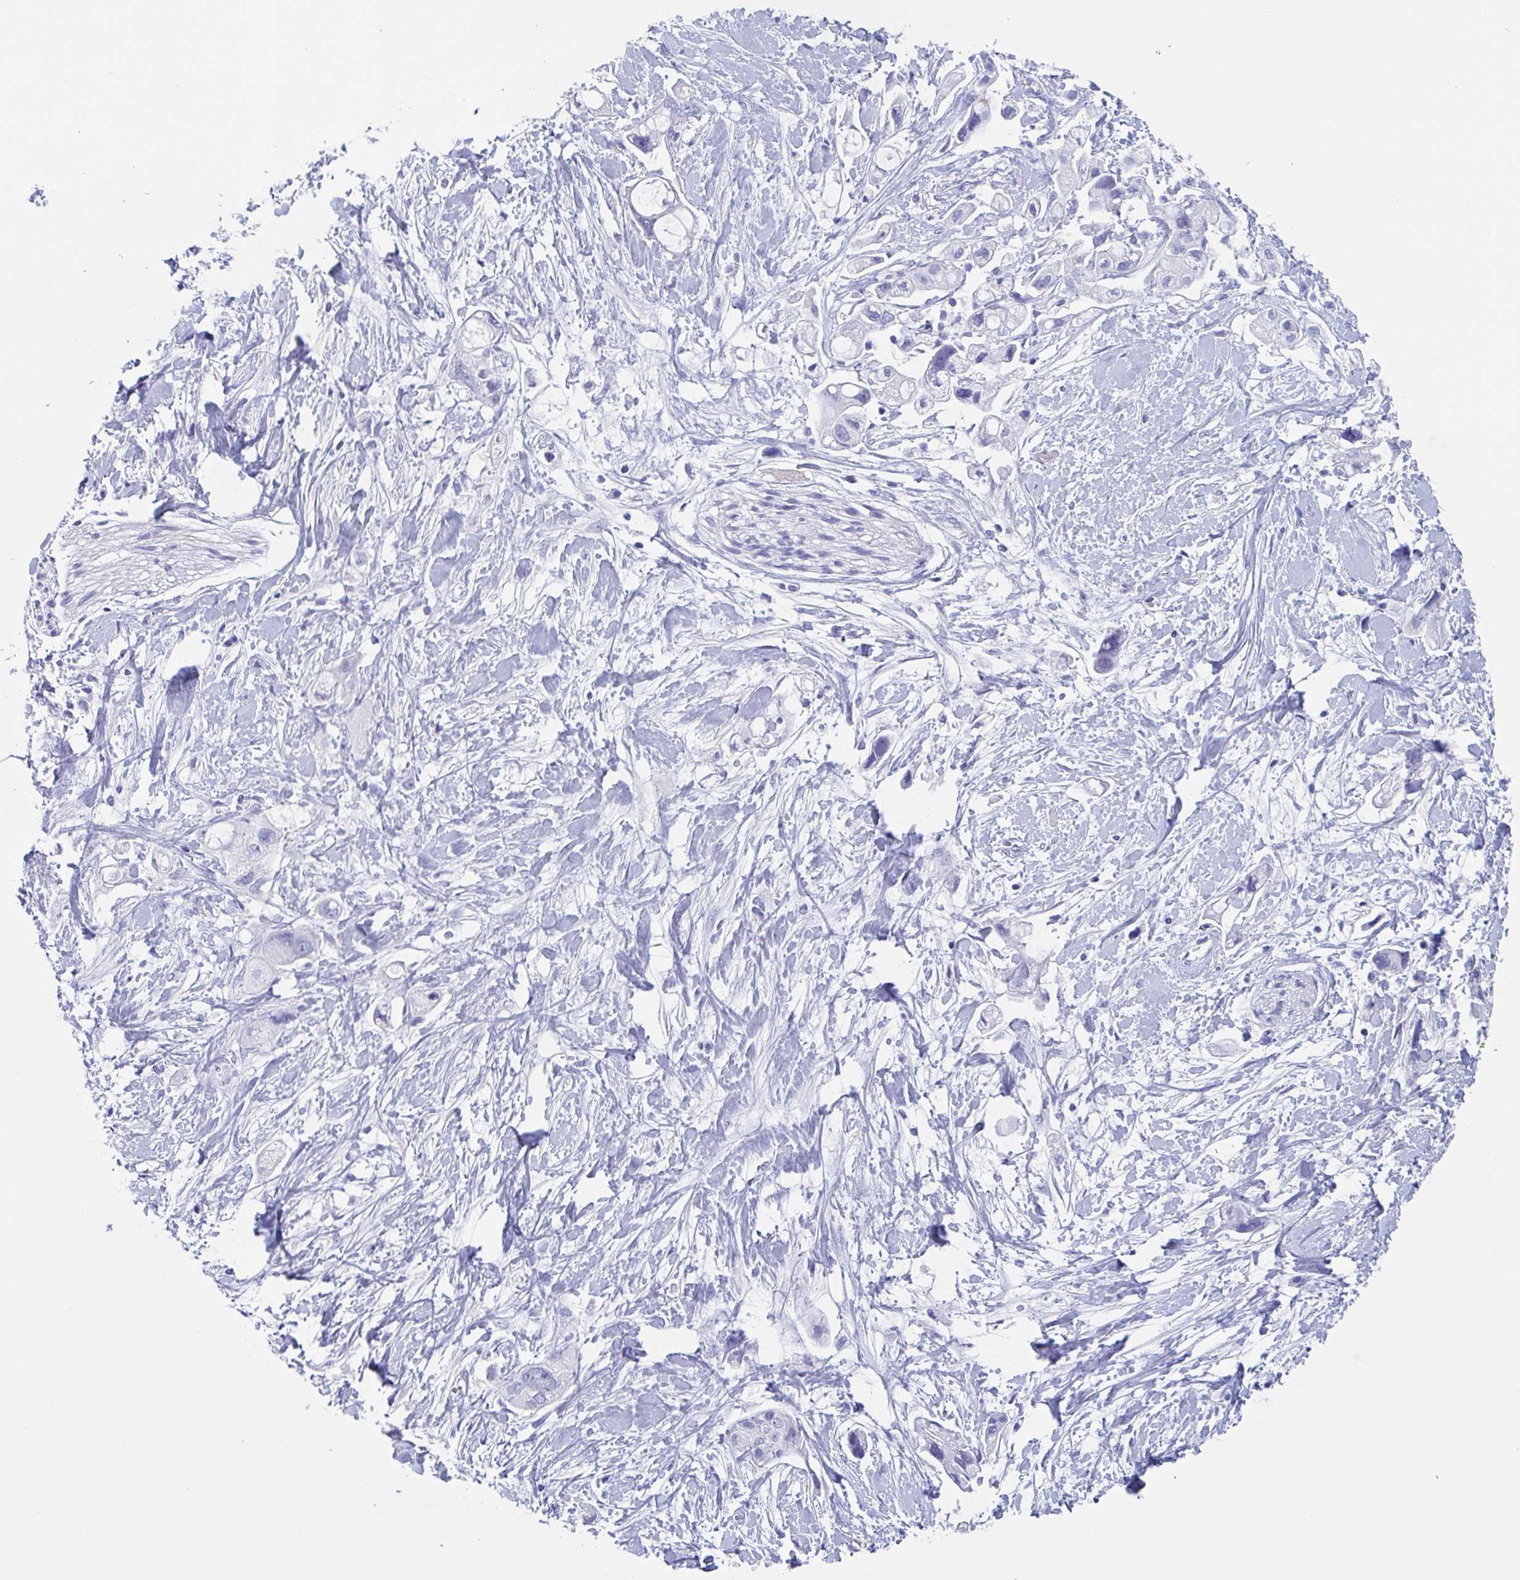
{"staining": {"intensity": "negative", "quantity": "none", "location": "none"}, "tissue": "pancreatic cancer", "cell_type": "Tumor cells", "image_type": "cancer", "snomed": [{"axis": "morphology", "description": "Adenocarcinoma, NOS"}, {"axis": "topography", "description": "Pancreas"}], "caption": "Pancreatic cancer was stained to show a protein in brown. There is no significant positivity in tumor cells.", "gene": "ZPBP", "patient": {"sex": "female", "age": 56}}